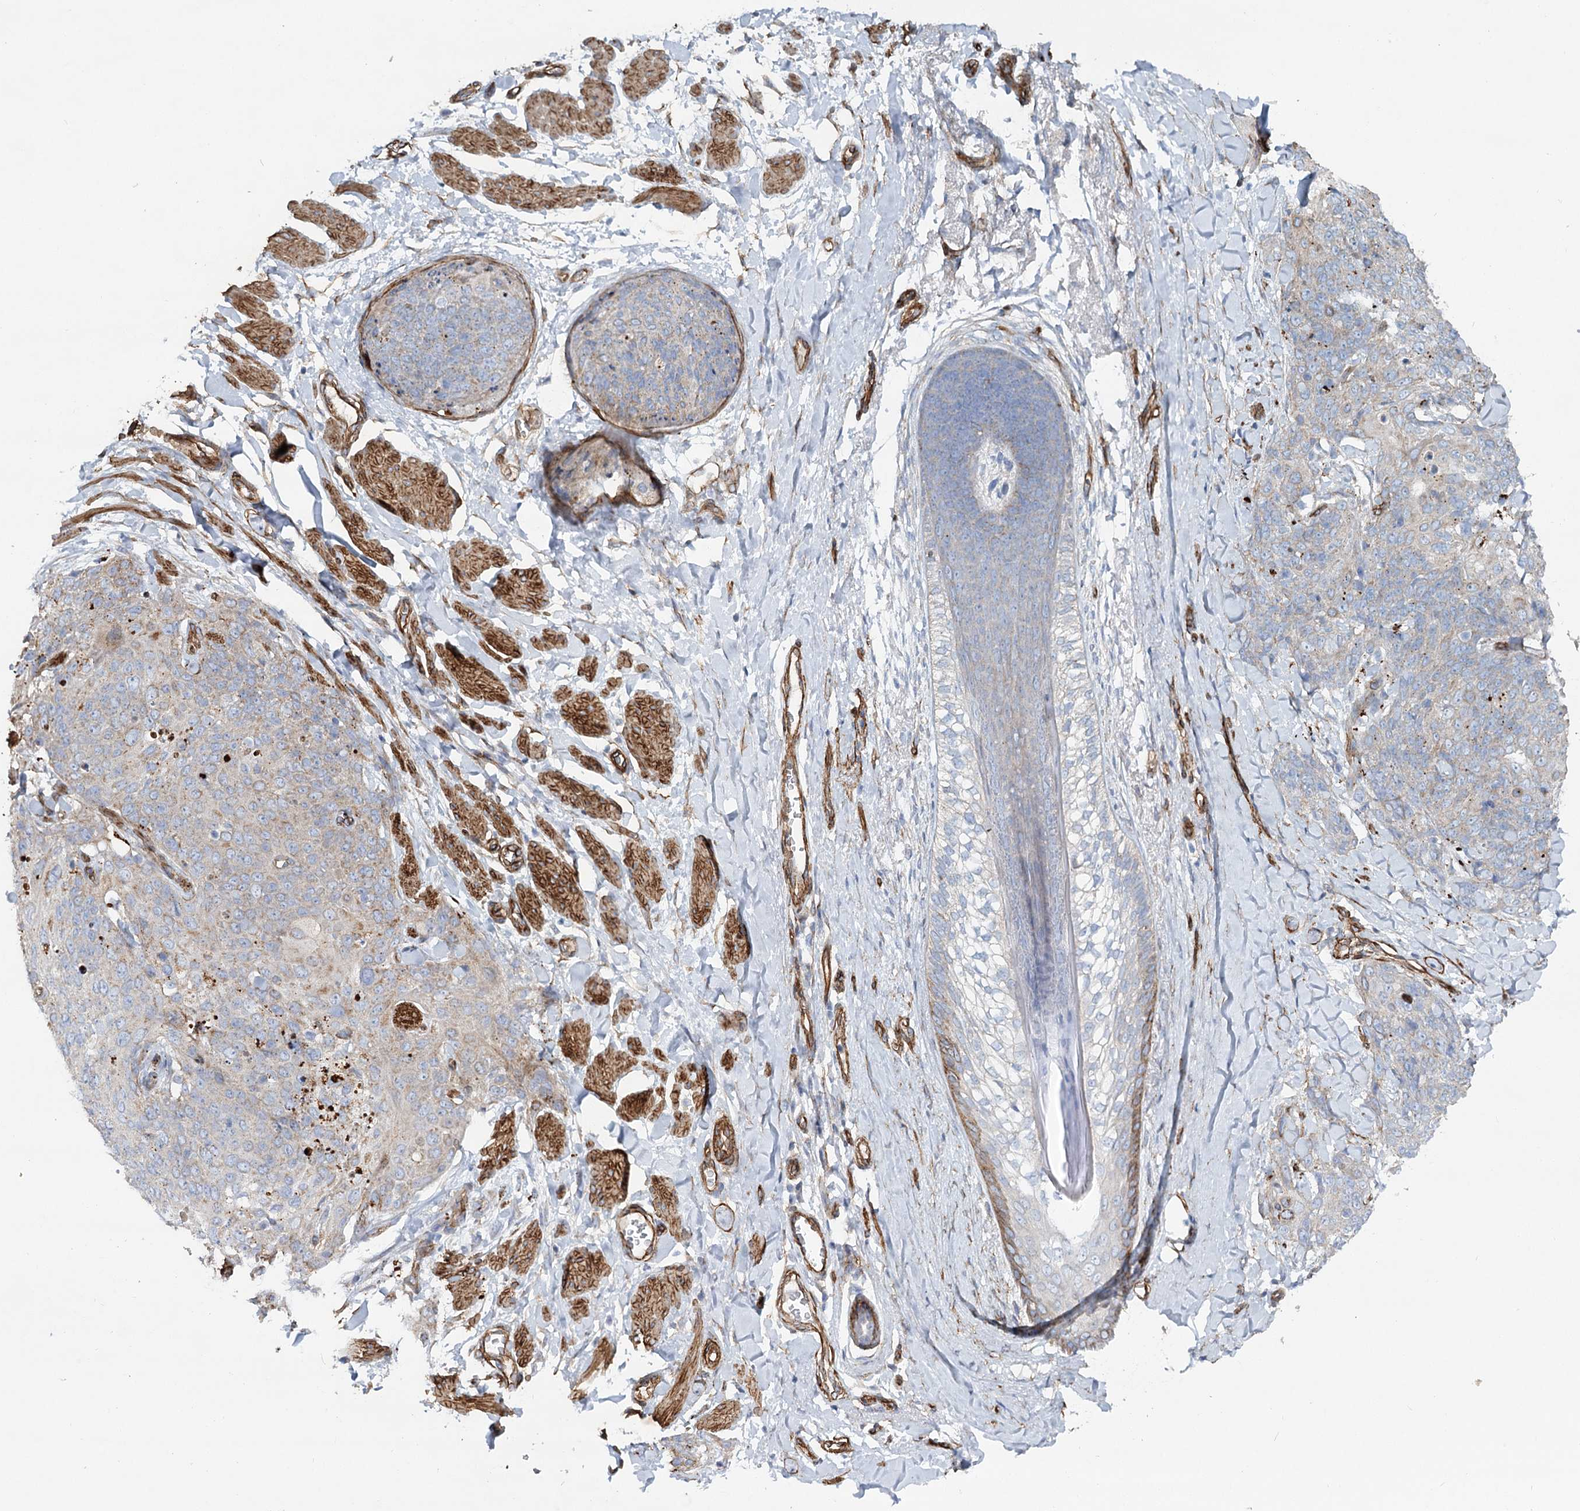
{"staining": {"intensity": "weak", "quantity": "25%-75%", "location": "cytoplasmic/membranous"}, "tissue": "skin cancer", "cell_type": "Tumor cells", "image_type": "cancer", "snomed": [{"axis": "morphology", "description": "Squamous cell carcinoma, NOS"}, {"axis": "topography", "description": "Skin"}, {"axis": "topography", "description": "Vulva"}], "caption": "Tumor cells display low levels of weak cytoplasmic/membranous expression in about 25%-75% of cells in human skin squamous cell carcinoma.", "gene": "TMEM164", "patient": {"sex": "female", "age": 85}}